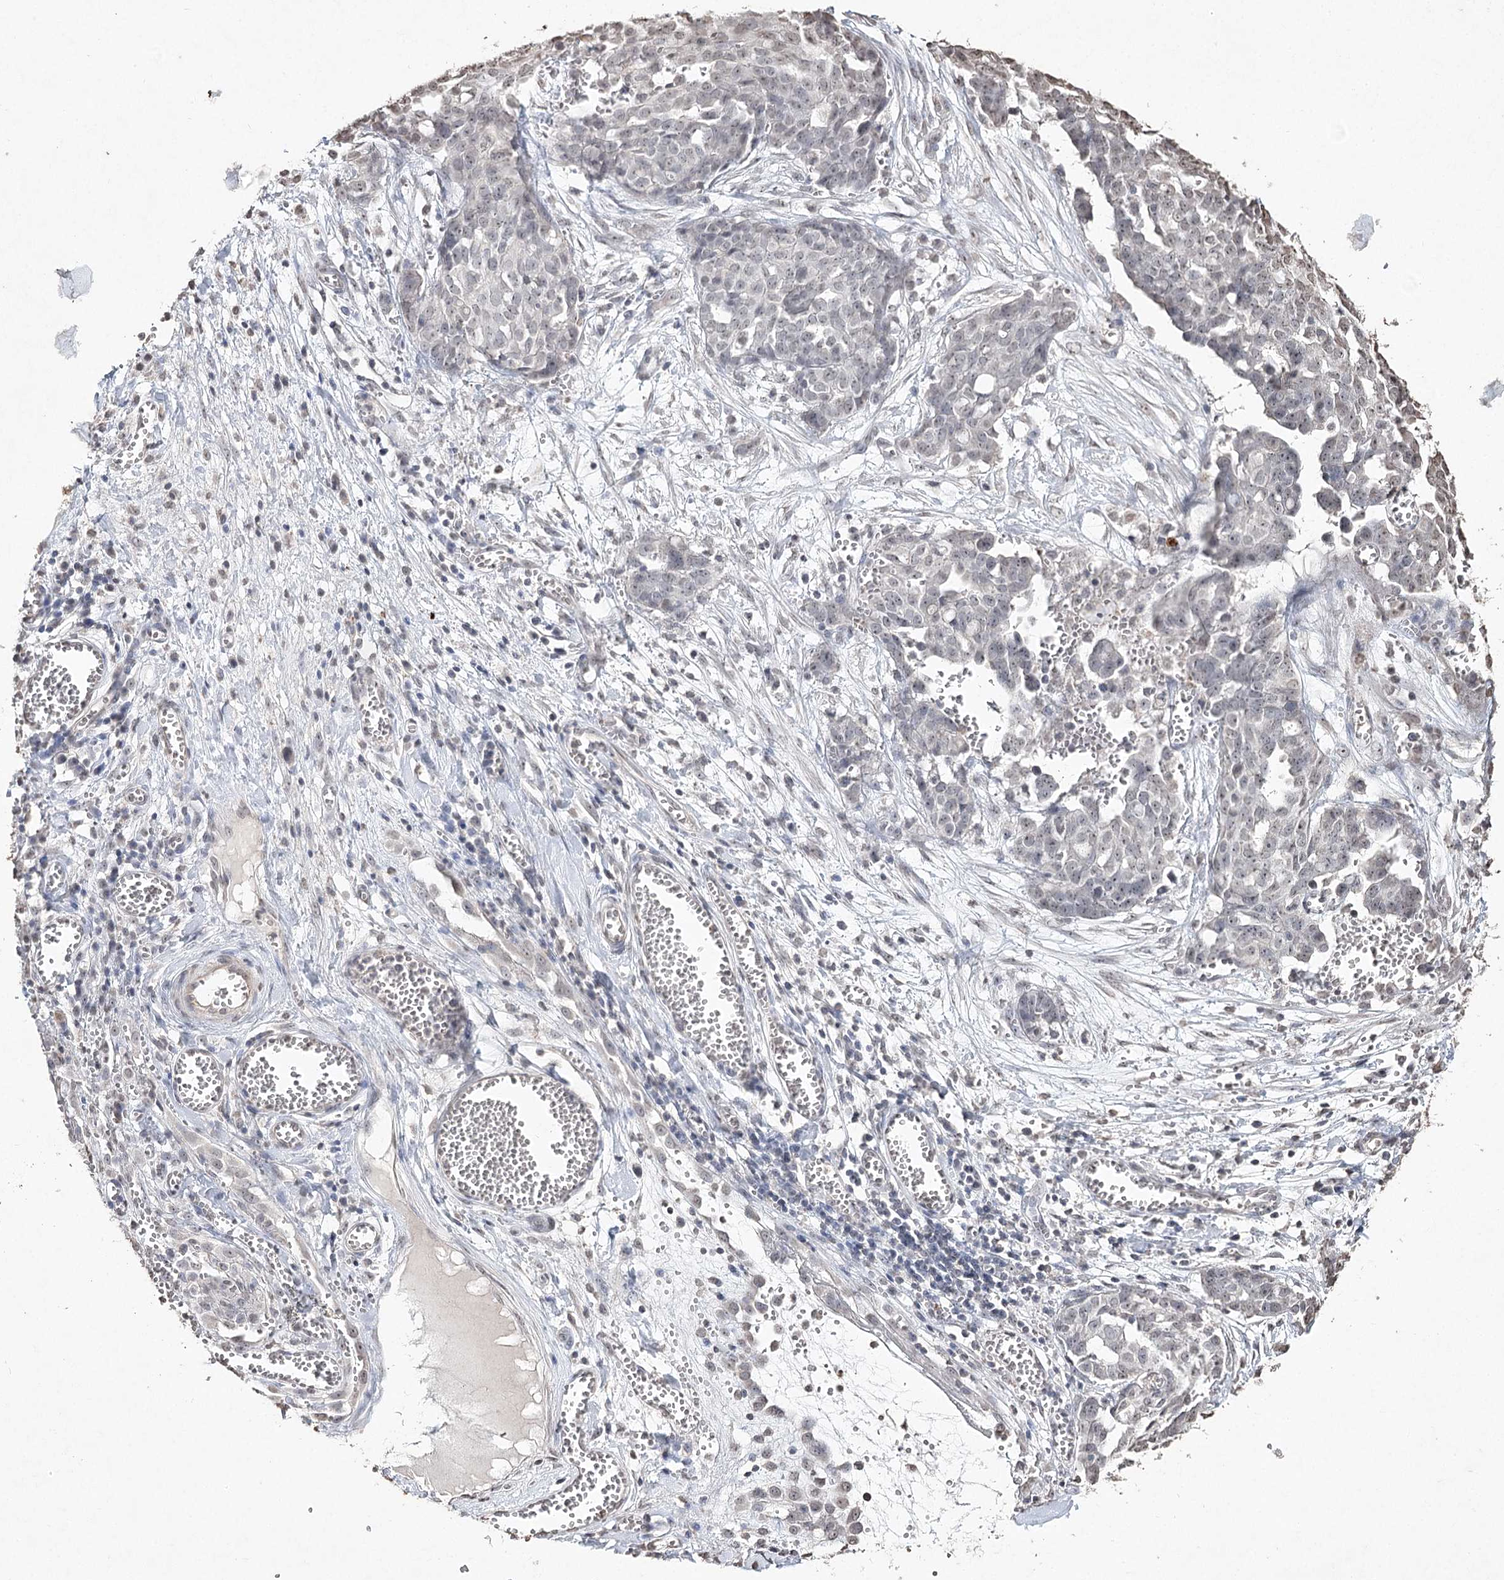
{"staining": {"intensity": "negative", "quantity": "none", "location": "none"}, "tissue": "ovarian cancer", "cell_type": "Tumor cells", "image_type": "cancer", "snomed": [{"axis": "morphology", "description": "Cystadenocarcinoma, serous, NOS"}, {"axis": "topography", "description": "Soft tissue"}, {"axis": "topography", "description": "Ovary"}], "caption": "Immunohistochemistry micrograph of neoplastic tissue: ovarian serous cystadenocarcinoma stained with DAB (3,3'-diaminobenzidine) reveals no significant protein staining in tumor cells.", "gene": "DMXL1", "patient": {"sex": "female", "age": 57}}